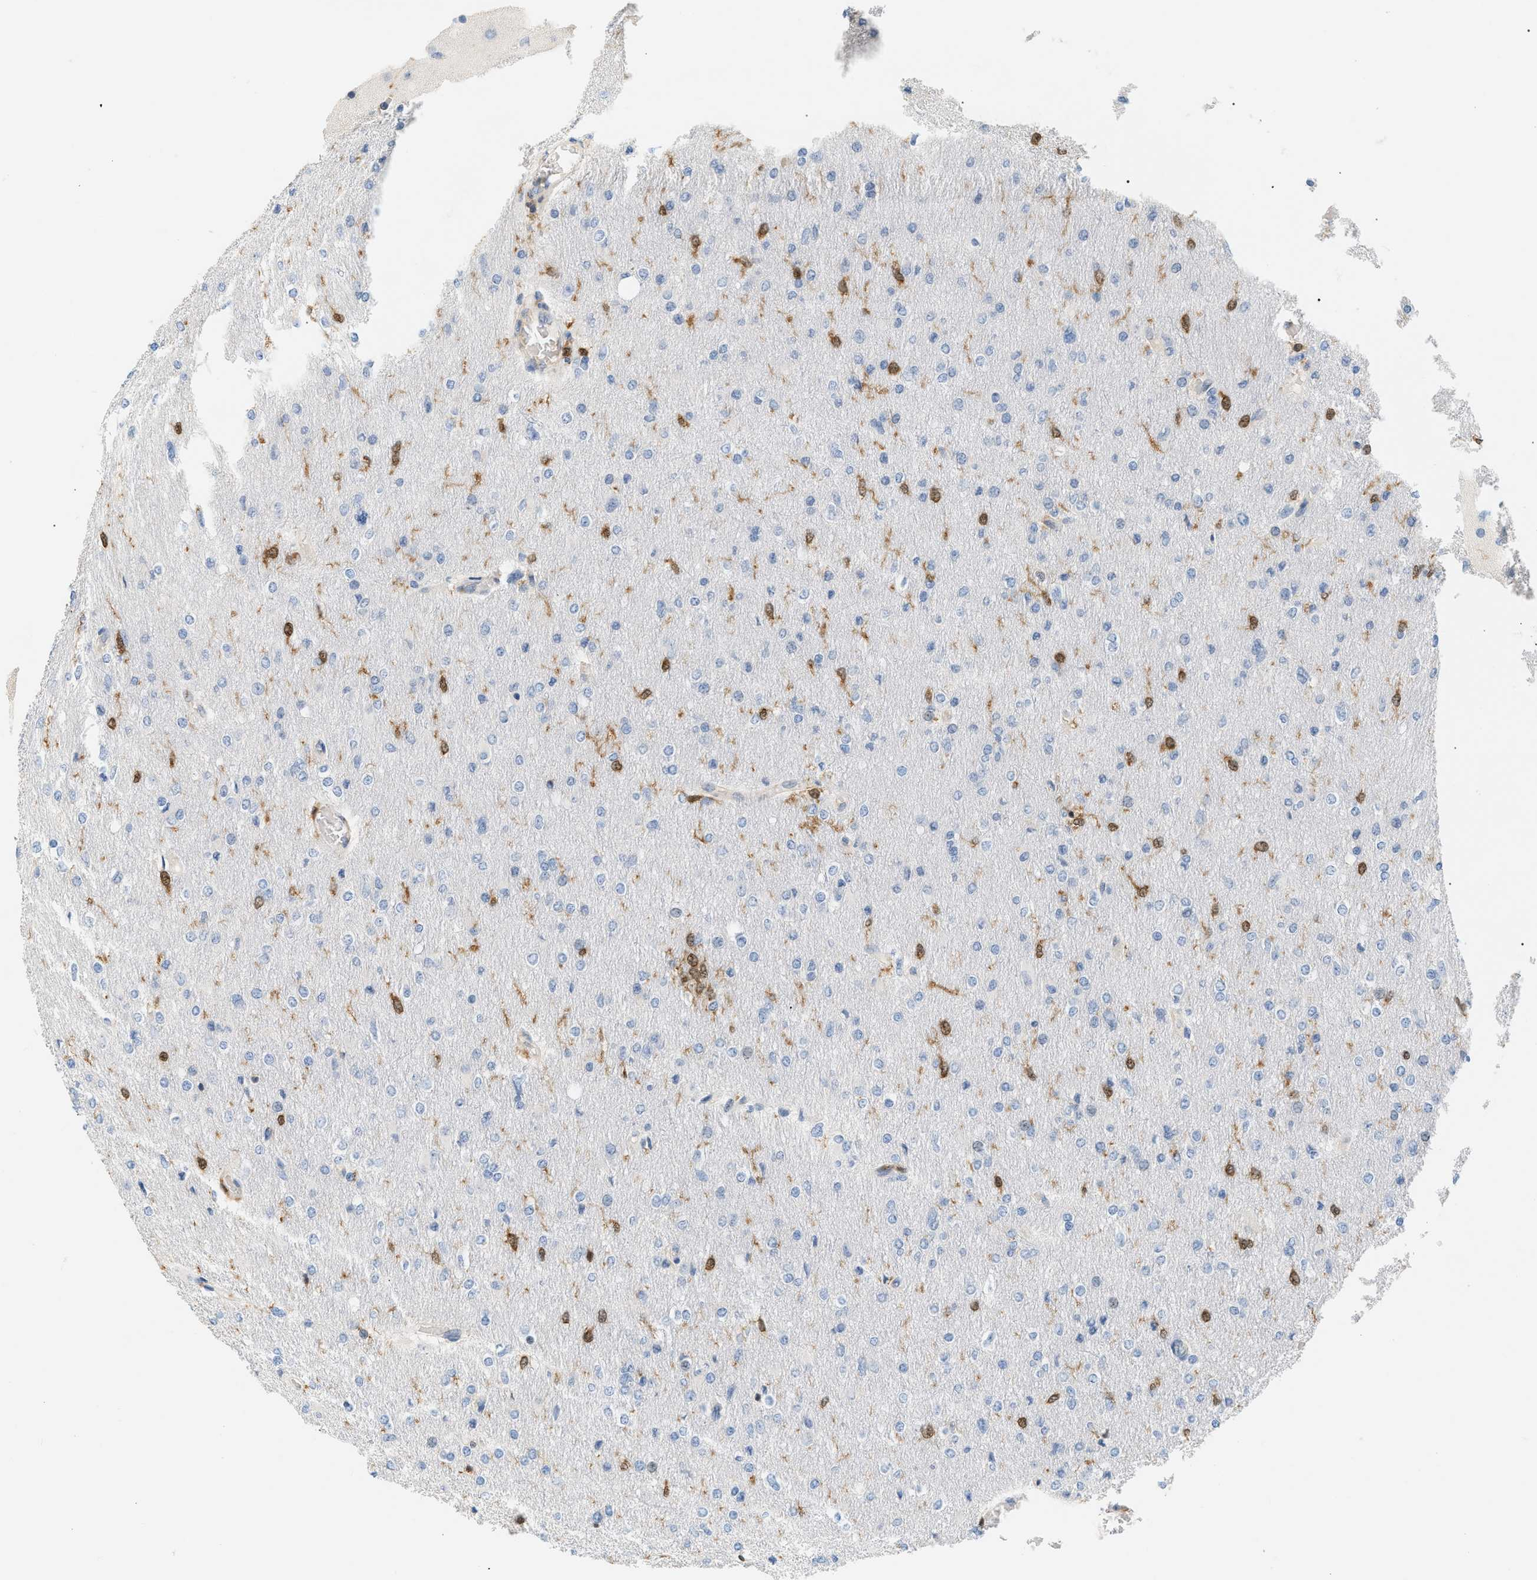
{"staining": {"intensity": "strong", "quantity": "<25%", "location": "nuclear"}, "tissue": "glioma", "cell_type": "Tumor cells", "image_type": "cancer", "snomed": [{"axis": "morphology", "description": "Glioma, malignant, High grade"}, {"axis": "topography", "description": "Cerebral cortex"}], "caption": "Human malignant glioma (high-grade) stained for a protein (brown) displays strong nuclear positive positivity in about <25% of tumor cells.", "gene": "PYCARD", "patient": {"sex": "female", "age": 36}}